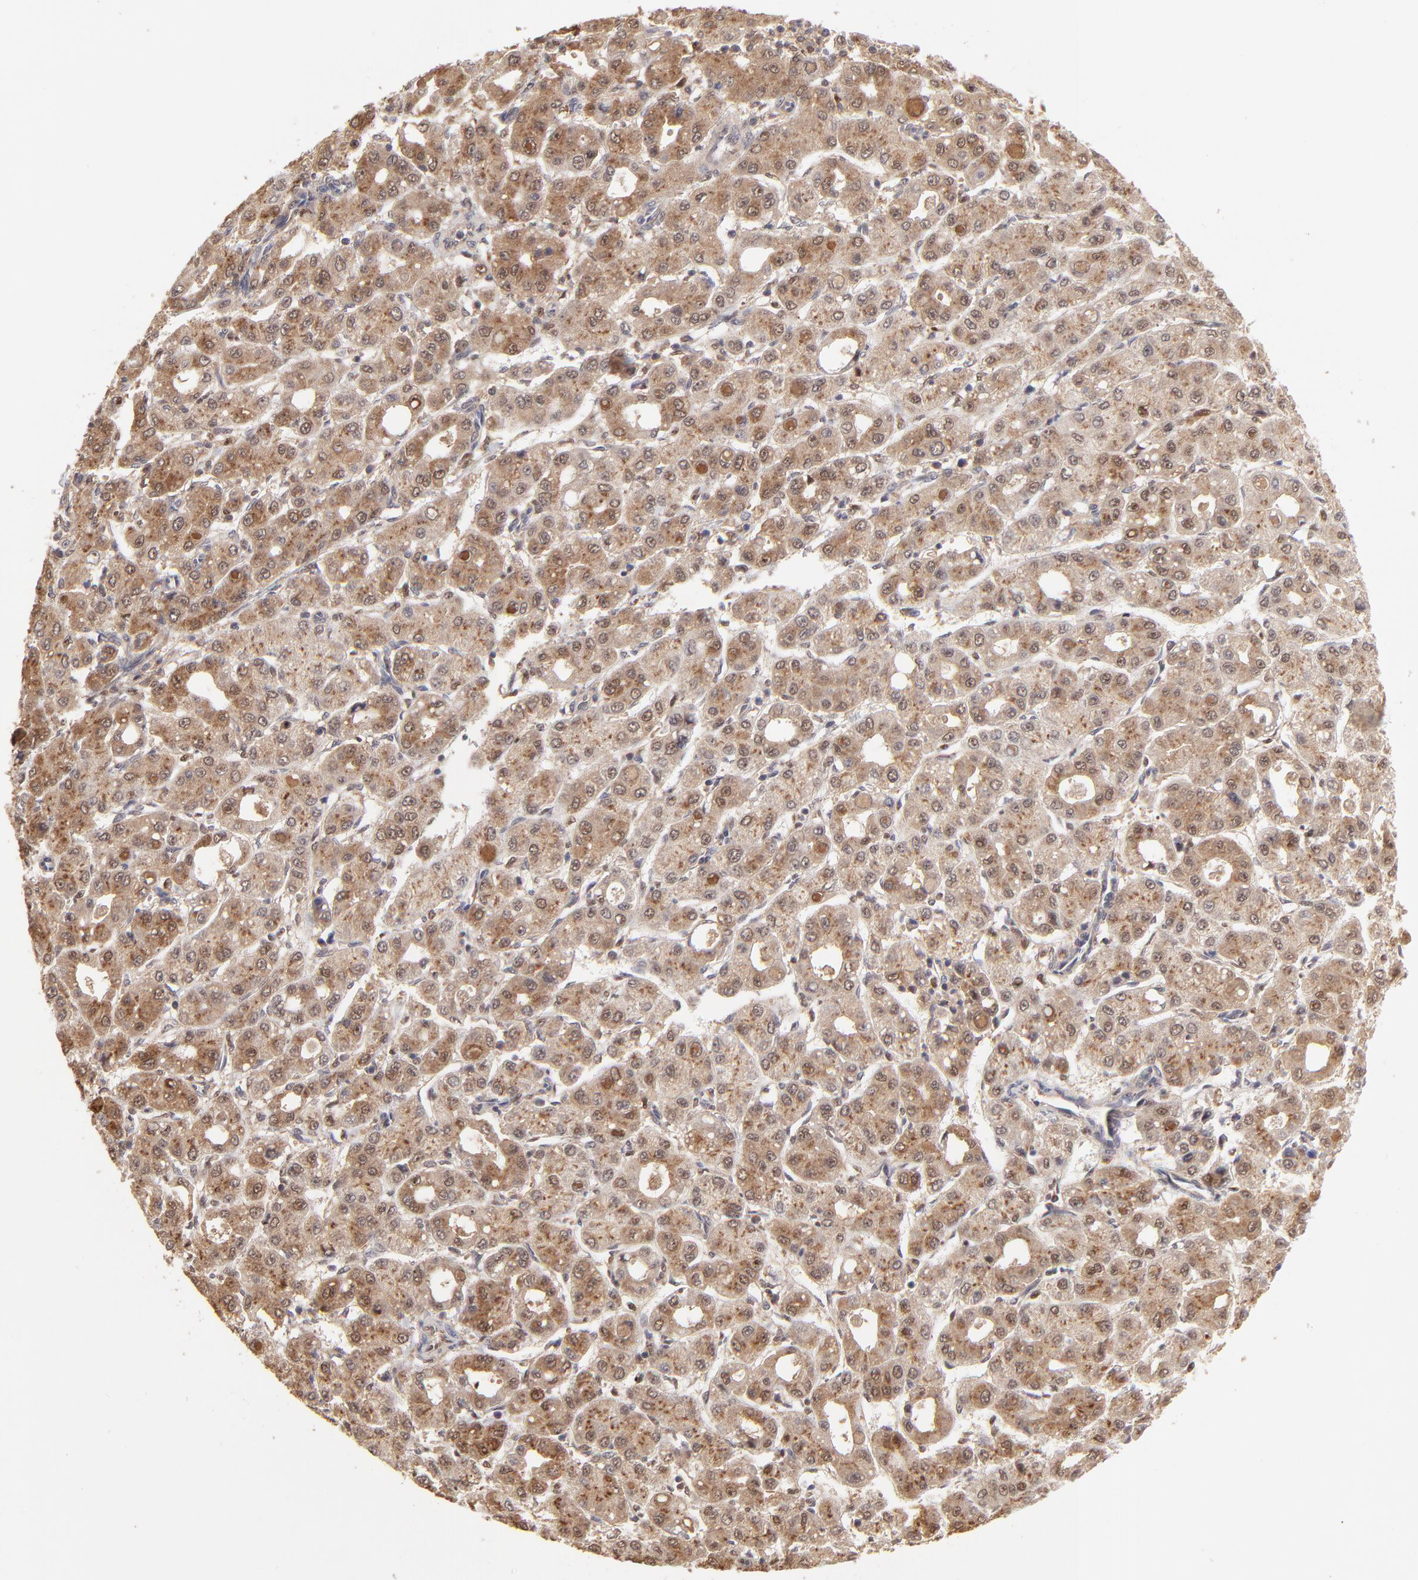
{"staining": {"intensity": "moderate", "quantity": "25%-75%", "location": "cytoplasmic/membranous,nuclear"}, "tissue": "liver cancer", "cell_type": "Tumor cells", "image_type": "cancer", "snomed": [{"axis": "morphology", "description": "Carcinoma, Hepatocellular, NOS"}, {"axis": "topography", "description": "Liver"}], "caption": "Protein staining displays moderate cytoplasmic/membranous and nuclear staining in approximately 25%-75% of tumor cells in liver hepatocellular carcinoma. (brown staining indicates protein expression, while blue staining denotes nuclei).", "gene": "PSMD14", "patient": {"sex": "male", "age": 69}}